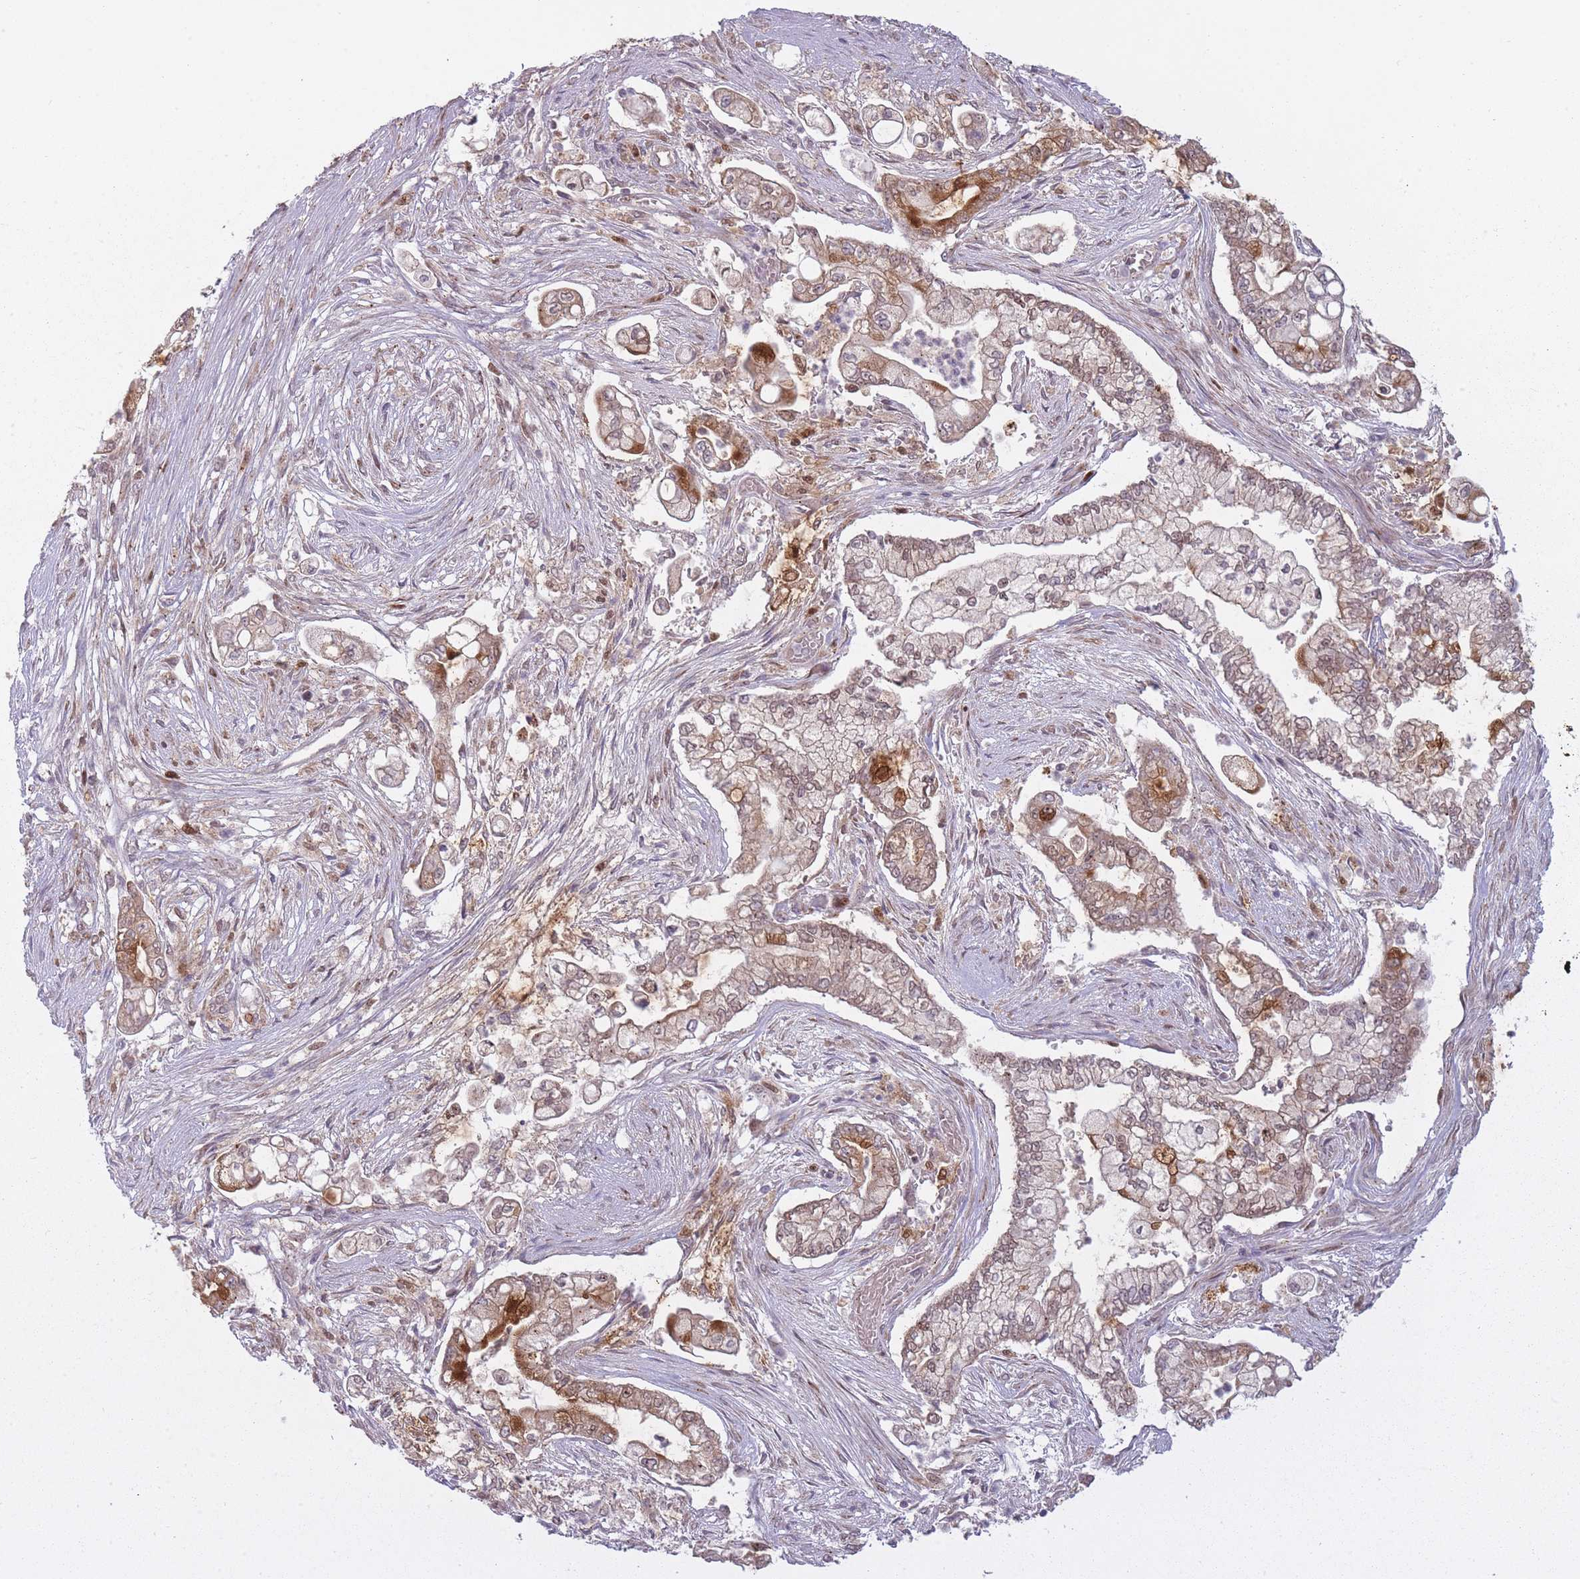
{"staining": {"intensity": "strong", "quantity": "25%-75%", "location": "cytoplasmic/membranous"}, "tissue": "pancreatic cancer", "cell_type": "Tumor cells", "image_type": "cancer", "snomed": [{"axis": "morphology", "description": "Adenocarcinoma, NOS"}, {"axis": "topography", "description": "Pancreas"}], "caption": "Immunohistochemical staining of human pancreatic adenocarcinoma demonstrates strong cytoplasmic/membranous protein positivity in about 25%-75% of tumor cells.", "gene": "LGALS9", "patient": {"sex": "female", "age": 69}}